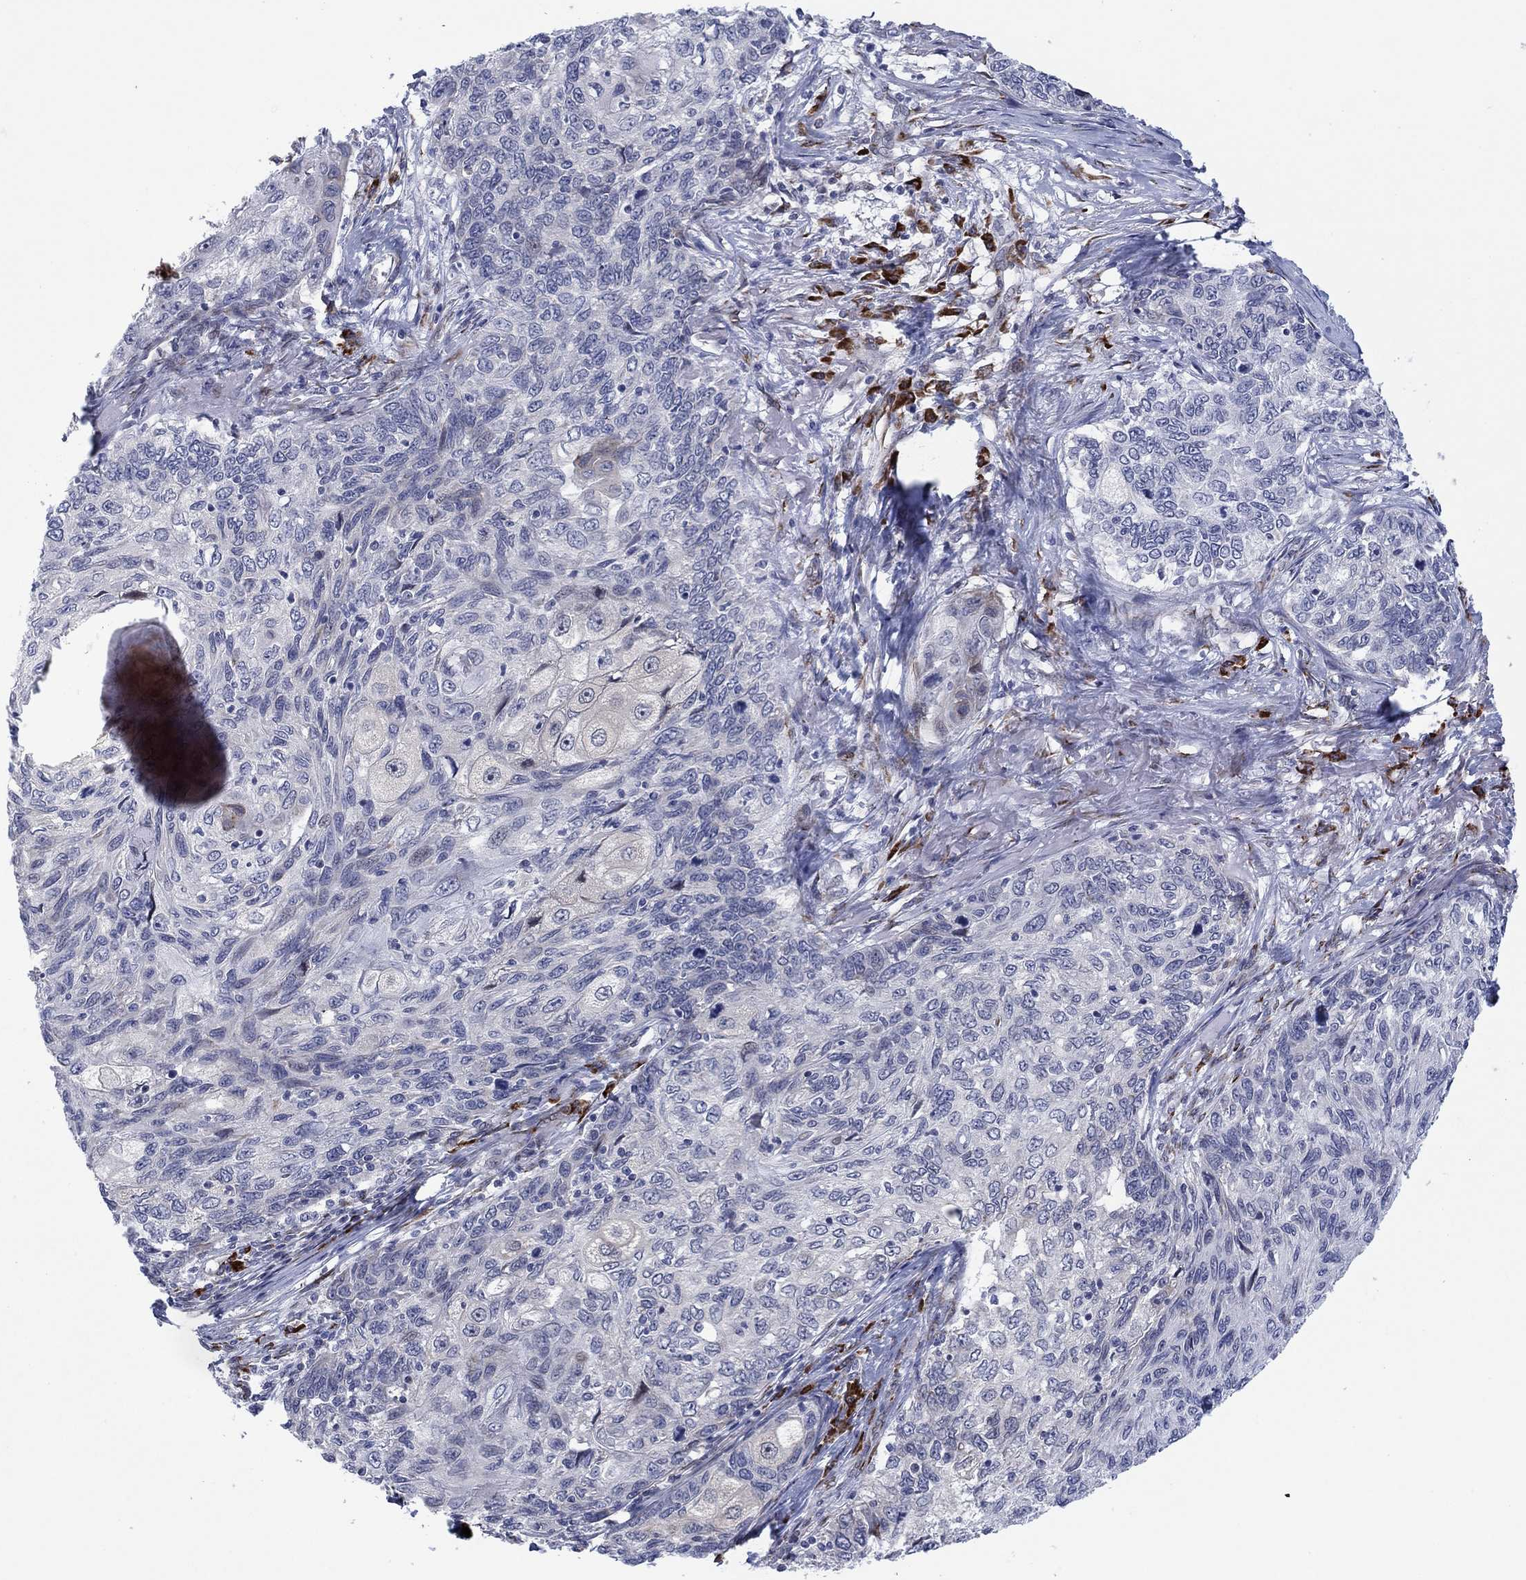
{"staining": {"intensity": "negative", "quantity": "none", "location": "none"}, "tissue": "skin cancer", "cell_type": "Tumor cells", "image_type": "cancer", "snomed": [{"axis": "morphology", "description": "Squamous cell carcinoma, NOS"}, {"axis": "topography", "description": "Skin"}], "caption": "The micrograph displays no staining of tumor cells in skin squamous cell carcinoma.", "gene": "TTC21B", "patient": {"sex": "male", "age": 92}}